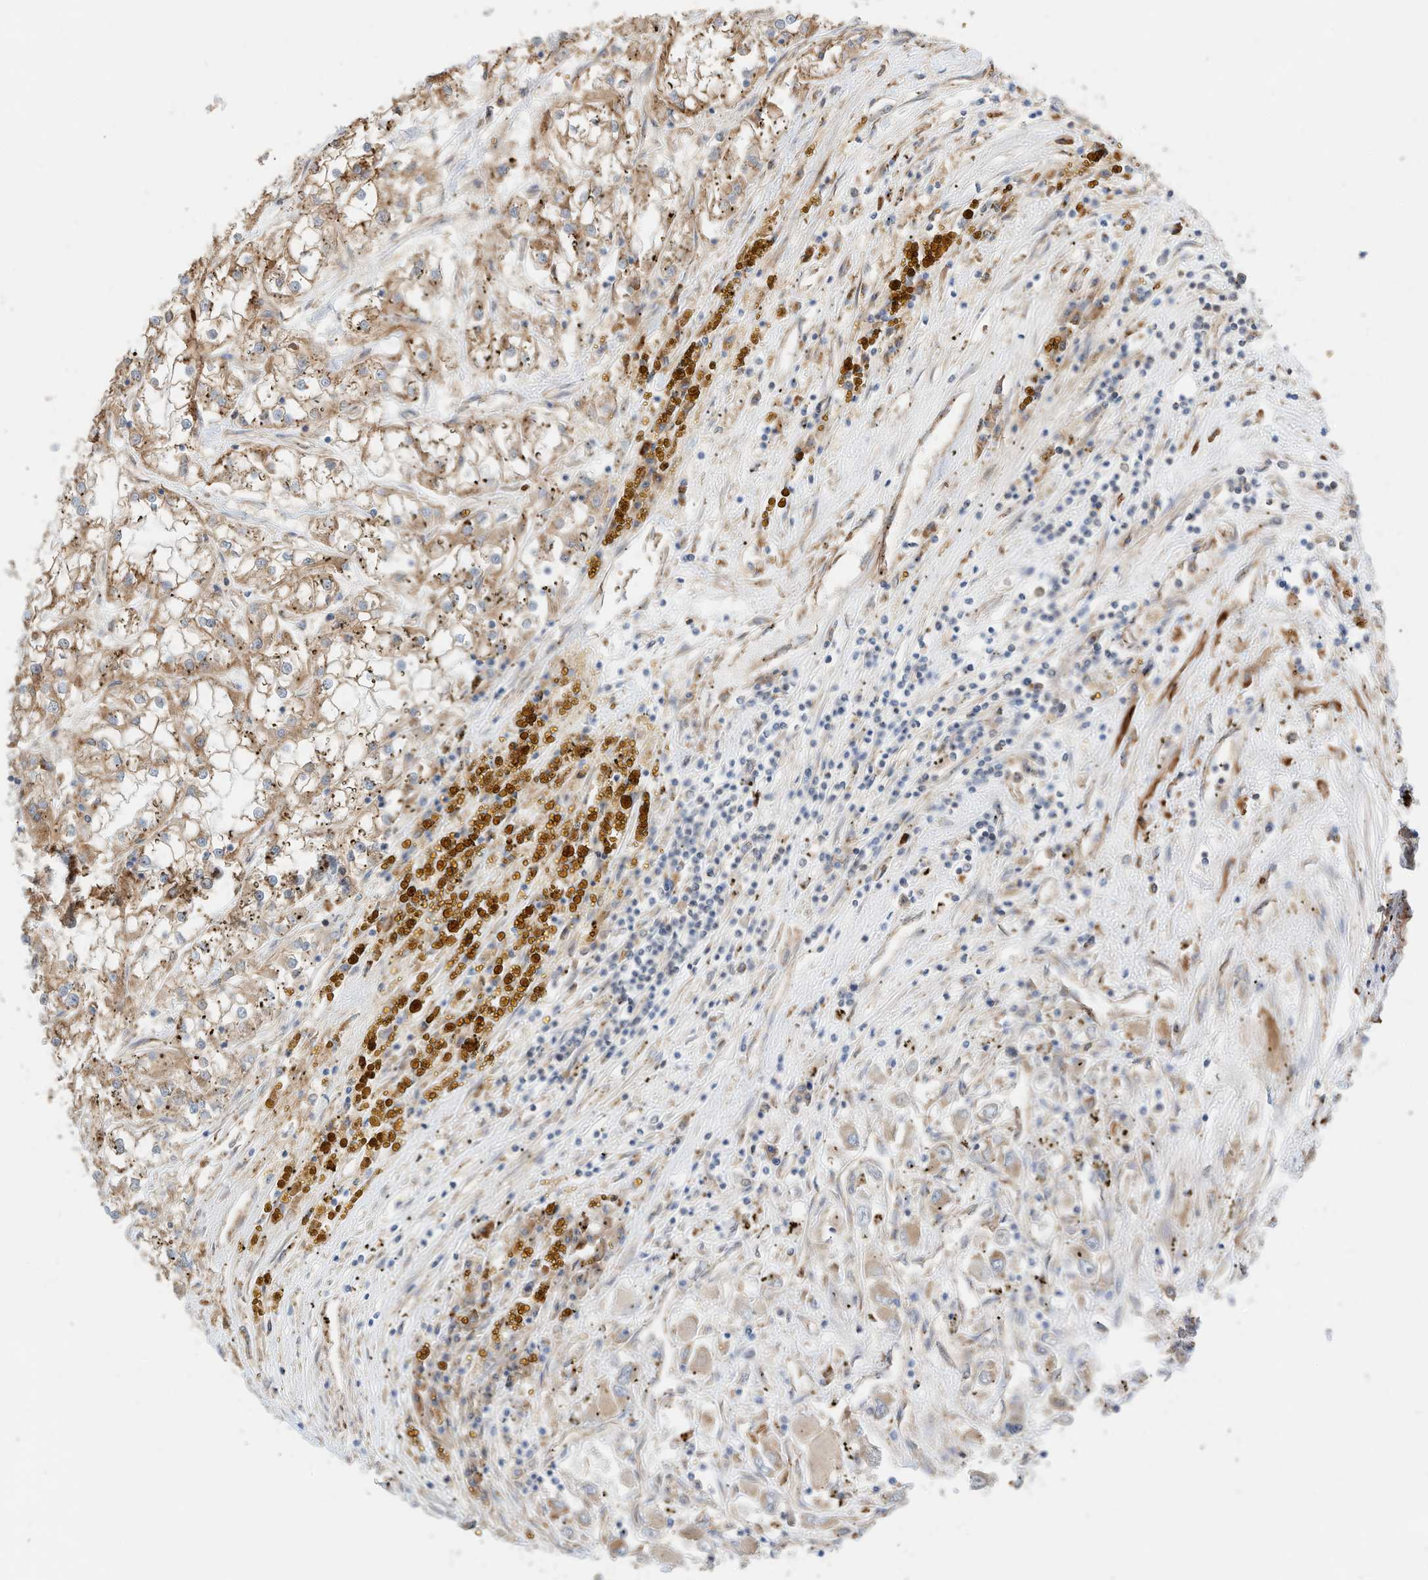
{"staining": {"intensity": "moderate", "quantity": "25%-75%", "location": "cytoplasmic/membranous"}, "tissue": "renal cancer", "cell_type": "Tumor cells", "image_type": "cancer", "snomed": [{"axis": "morphology", "description": "Adenocarcinoma, NOS"}, {"axis": "topography", "description": "Kidney"}], "caption": "Immunohistochemistry (IHC) staining of renal adenocarcinoma, which displays medium levels of moderate cytoplasmic/membranous staining in approximately 25%-75% of tumor cells indicating moderate cytoplasmic/membranous protein positivity. The staining was performed using DAB (brown) for protein detection and nuclei were counterstained in hematoxylin (blue).", "gene": "CPAMD8", "patient": {"sex": "female", "age": 52}}